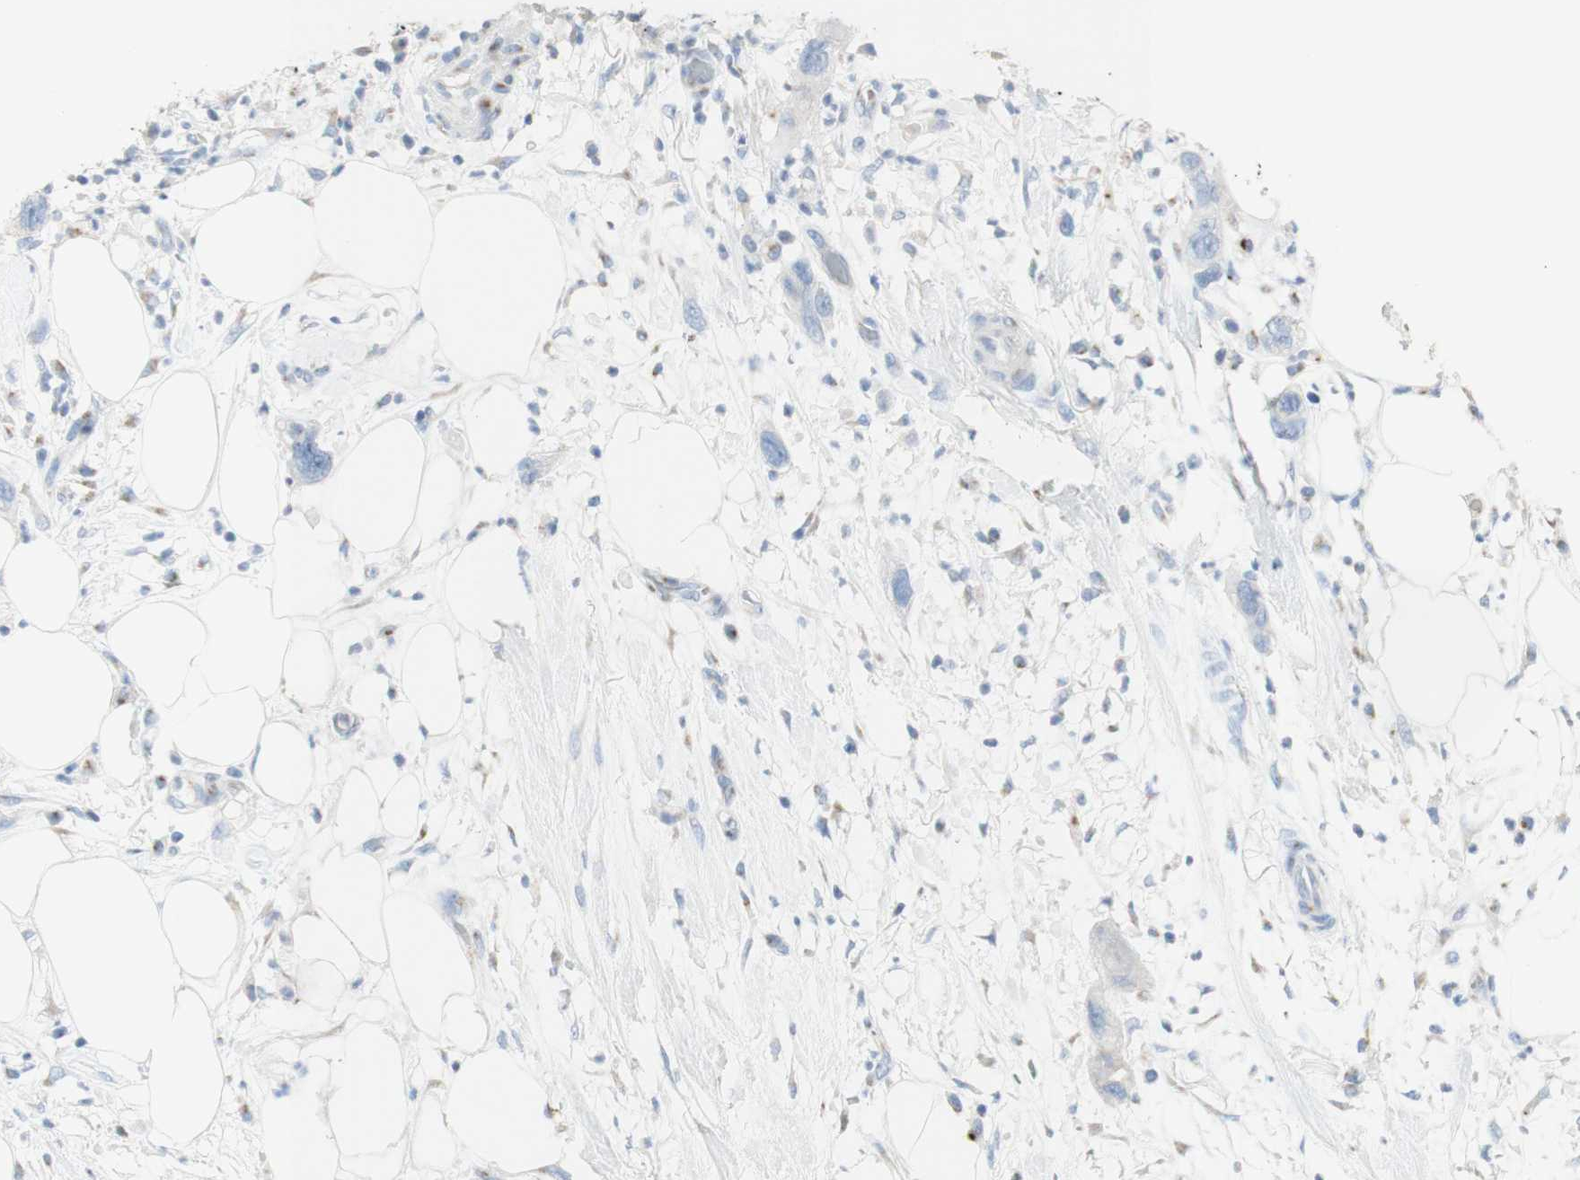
{"staining": {"intensity": "weak", "quantity": "<25%", "location": "cytoplasmic/membranous"}, "tissue": "pancreatic cancer", "cell_type": "Tumor cells", "image_type": "cancer", "snomed": [{"axis": "morphology", "description": "Adenocarcinoma, NOS"}, {"axis": "topography", "description": "Pancreas"}], "caption": "The histopathology image exhibits no staining of tumor cells in pancreatic adenocarcinoma.", "gene": "MANEA", "patient": {"sex": "female", "age": 71}}